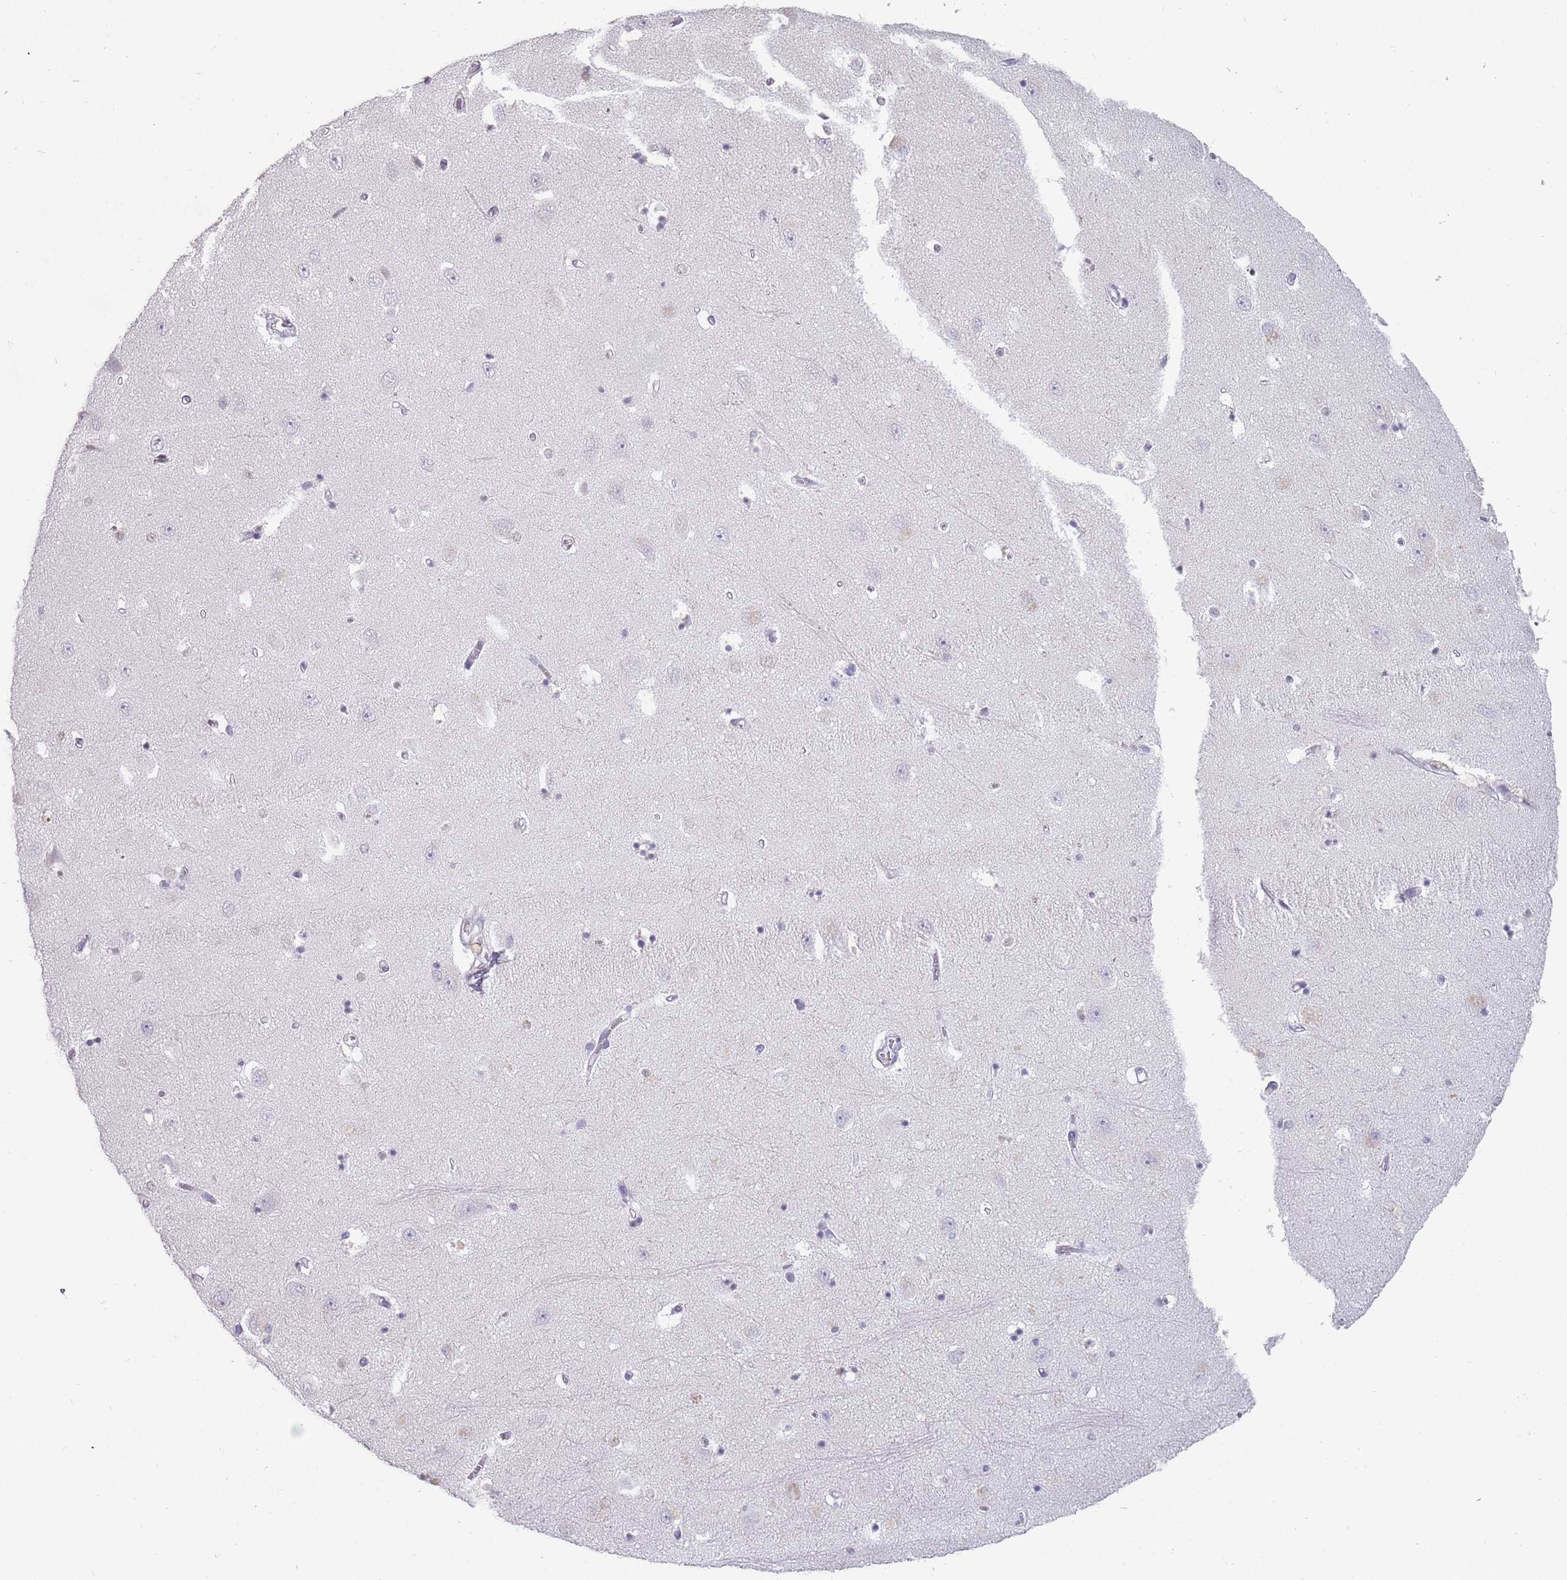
{"staining": {"intensity": "negative", "quantity": "none", "location": "none"}, "tissue": "hippocampus", "cell_type": "Glial cells", "image_type": "normal", "snomed": [{"axis": "morphology", "description": "Normal tissue, NOS"}, {"axis": "topography", "description": "Hippocampus"}], "caption": "IHC photomicrograph of normal hippocampus: hippocampus stained with DAB exhibits no significant protein positivity in glial cells. (Immunohistochemistry (ihc), brightfield microscopy, high magnification).", "gene": "DDX4", "patient": {"sex": "female", "age": 64}}